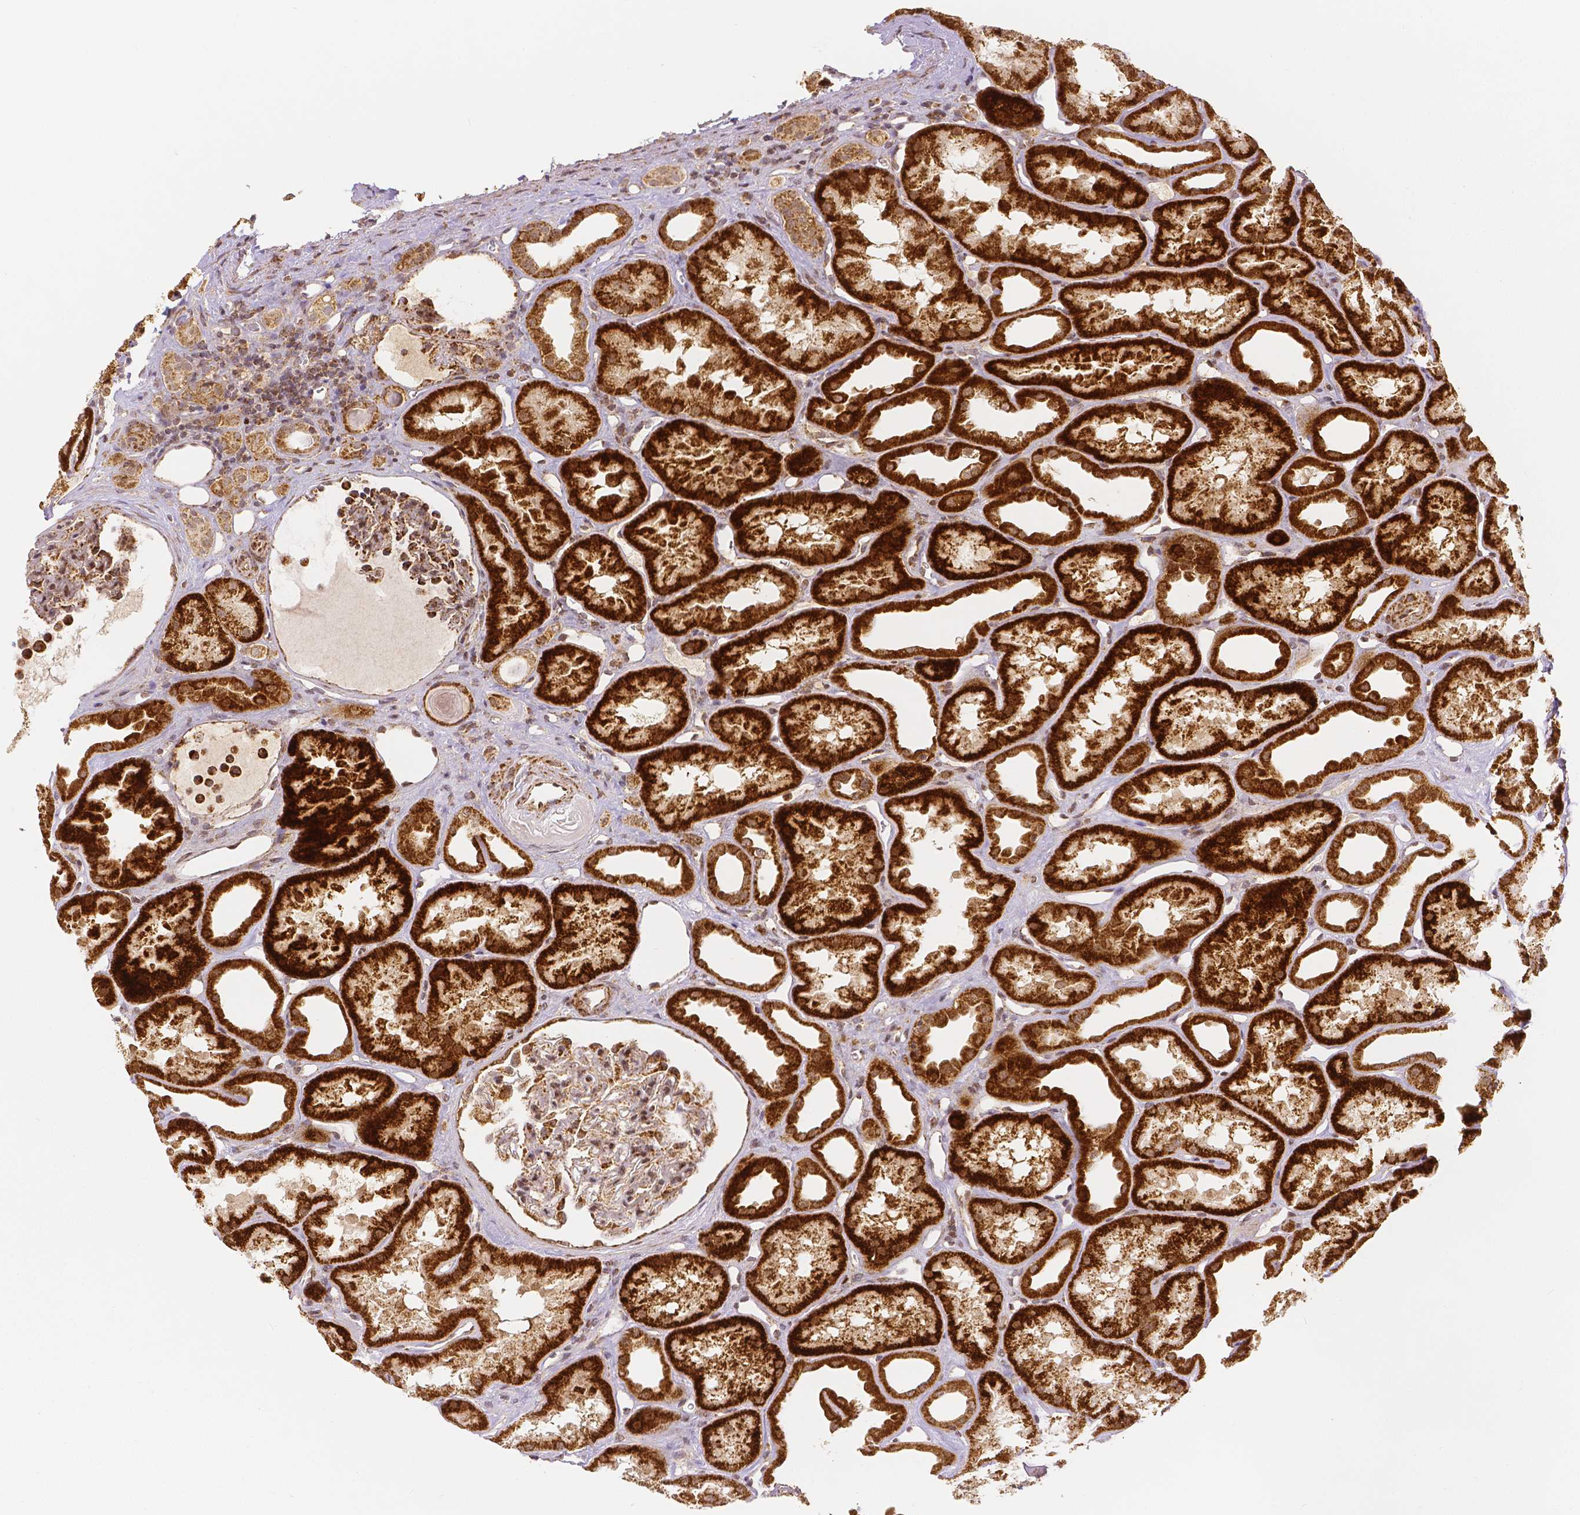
{"staining": {"intensity": "moderate", "quantity": "<25%", "location": "cytoplasmic/membranous,nuclear"}, "tissue": "kidney", "cell_type": "Cells in glomeruli", "image_type": "normal", "snomed": [{"axis": "morphology", "description": "Normal tissue, NOS"}, {"axis": "topography", "description": "Kidney"}], "caption": "DAB immunohistochemical staining of benign kidney demonstrates moderate cytoplasmic/membranous,nuclear protein positivity in about <25% of cells in glomeruli. (Brightfield microscopy of DAB IHC at high magnification).", "gene": "RHOT1", "patient": {"sex": "male", "age": 61}}